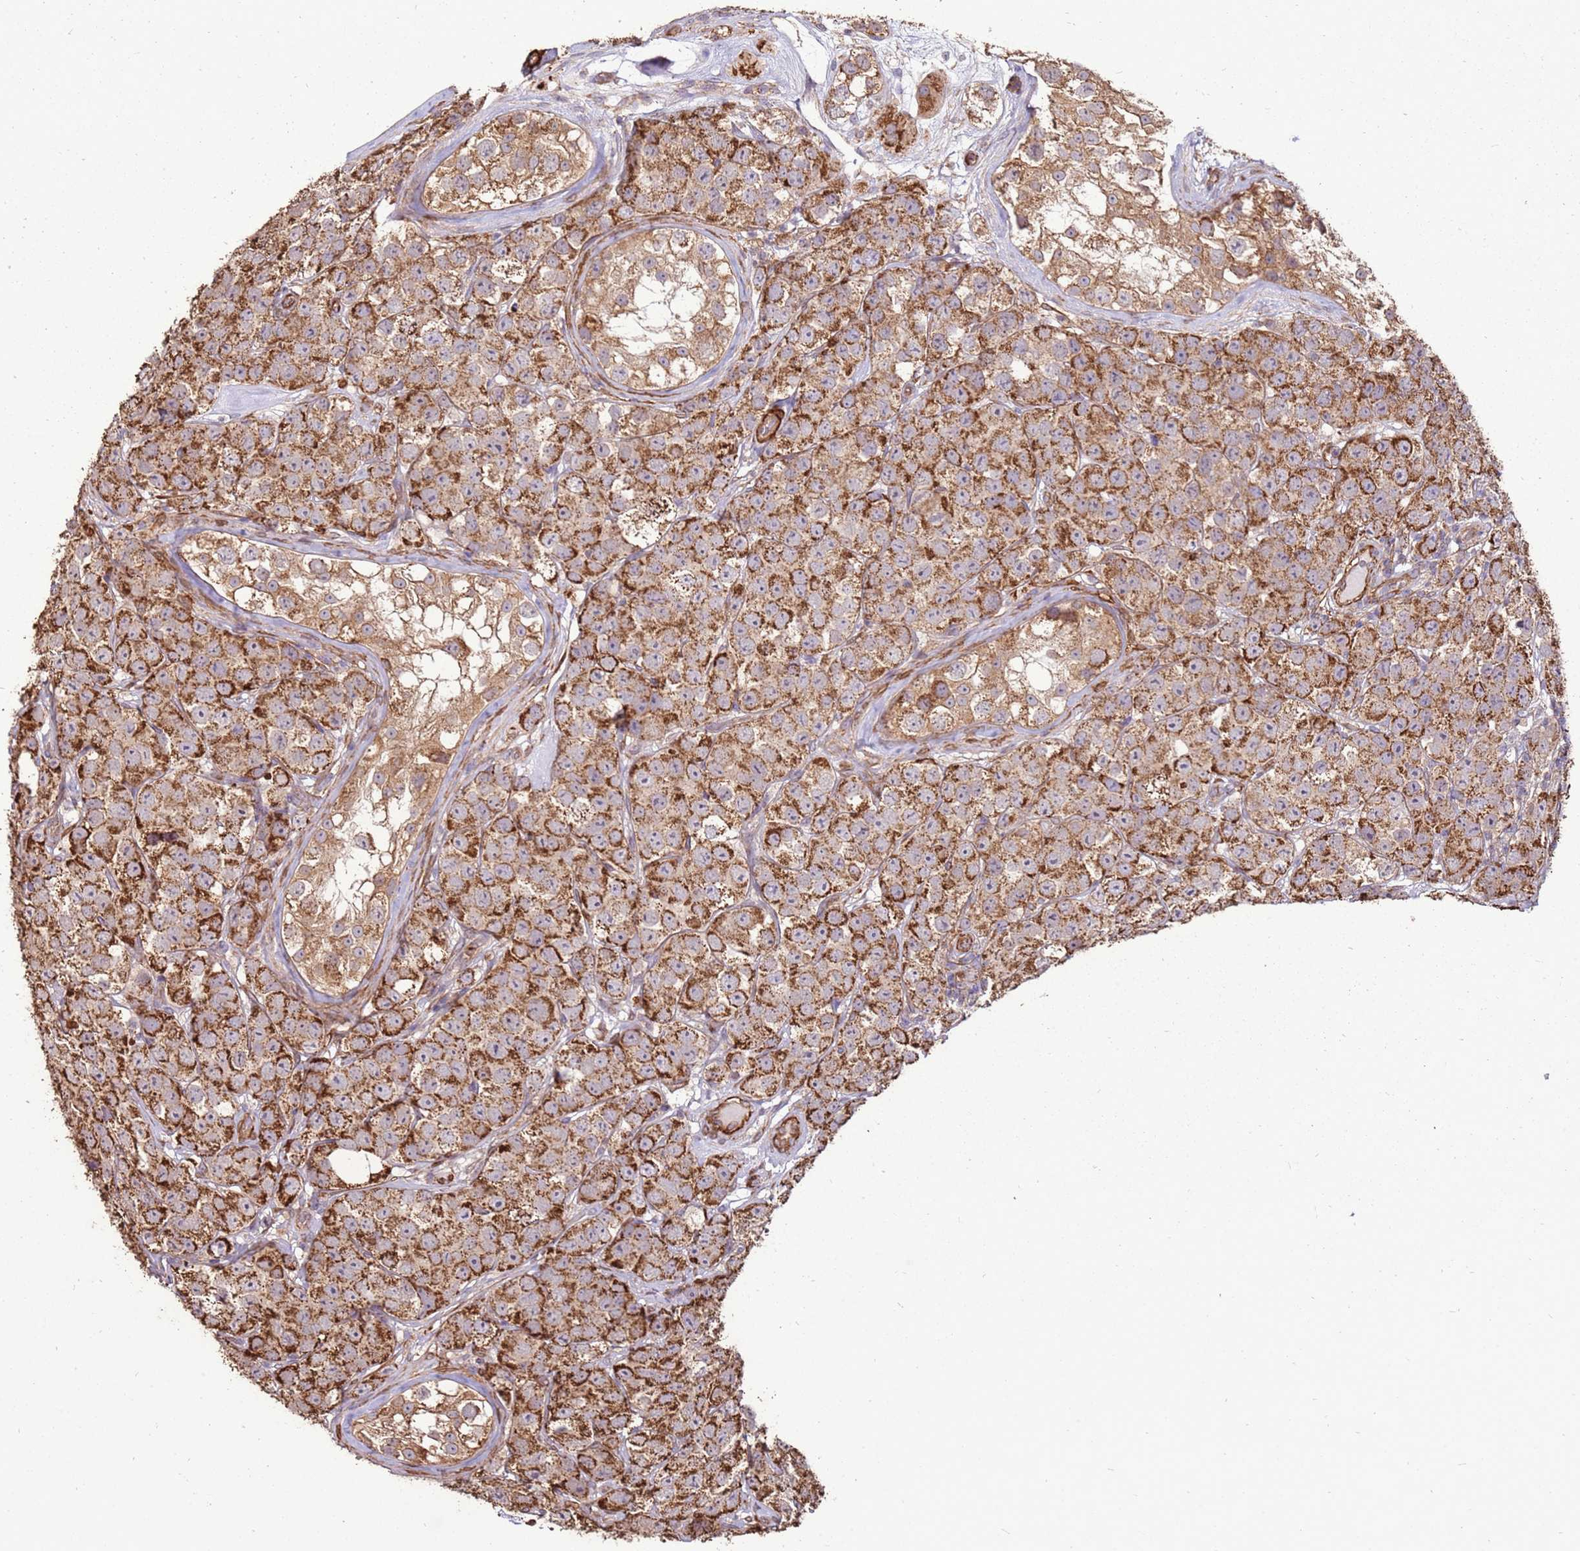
{"staining": {"intensity": "strong", "quantity": ">75%", "location": "cytoplasmic/membranous"}, "tissue": "testis cancer", "cell_type": "Tumor cells", "image_type": "cancer", "snomed": [{"axis": "morphology", "description": "Seminoma, NOS"}, {"axis": "topography", "description": "Testis"}], "caption": "This is an image of IHC staining of testis cancer, which shows strong staining in the cytoplasmic/membranous of tumor cells.", "gene": "DDX59", "patient": {"sex": "male", "age": 28}}